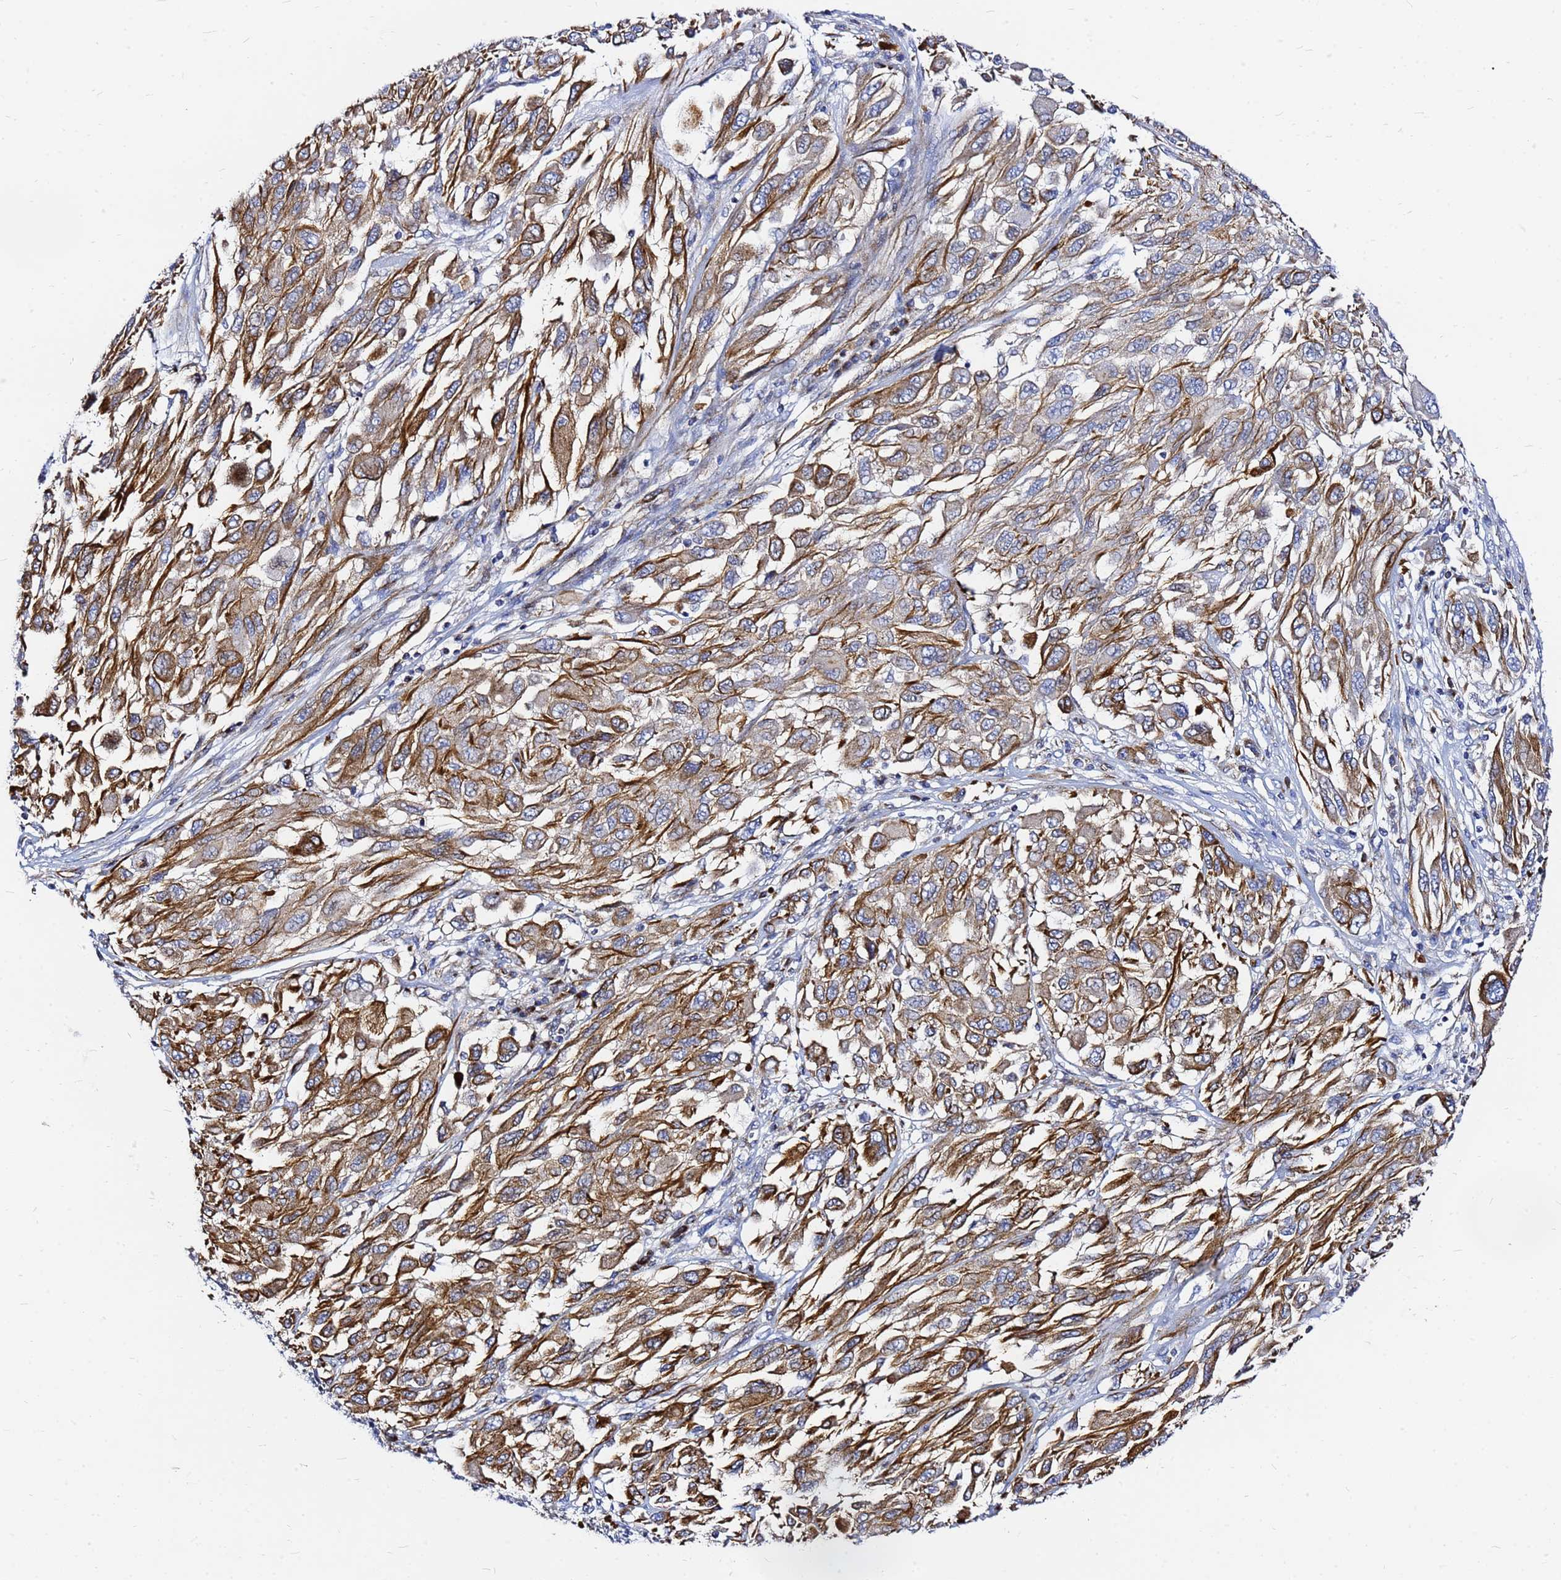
{"staining": {"intensity": "strong", "quantity": ">75%", "location": "cytoplasmic/membranous"}, "tissue": "melanoma", "cell_type": "Tumor cells", "image_type": "cancer", "snomed": [{"axis": "morphology", "description": "Malignant melanoma, NOS"}, {"axis": "topography", "description": "Skin"}], "caption": "IHC of malignant melanoma reveals high levels of strong cytoplasmic/membranous staining in about >75% of tumor cells.", "gene": "TUBA8", "patient": {"sex": "female", "age": 91}}